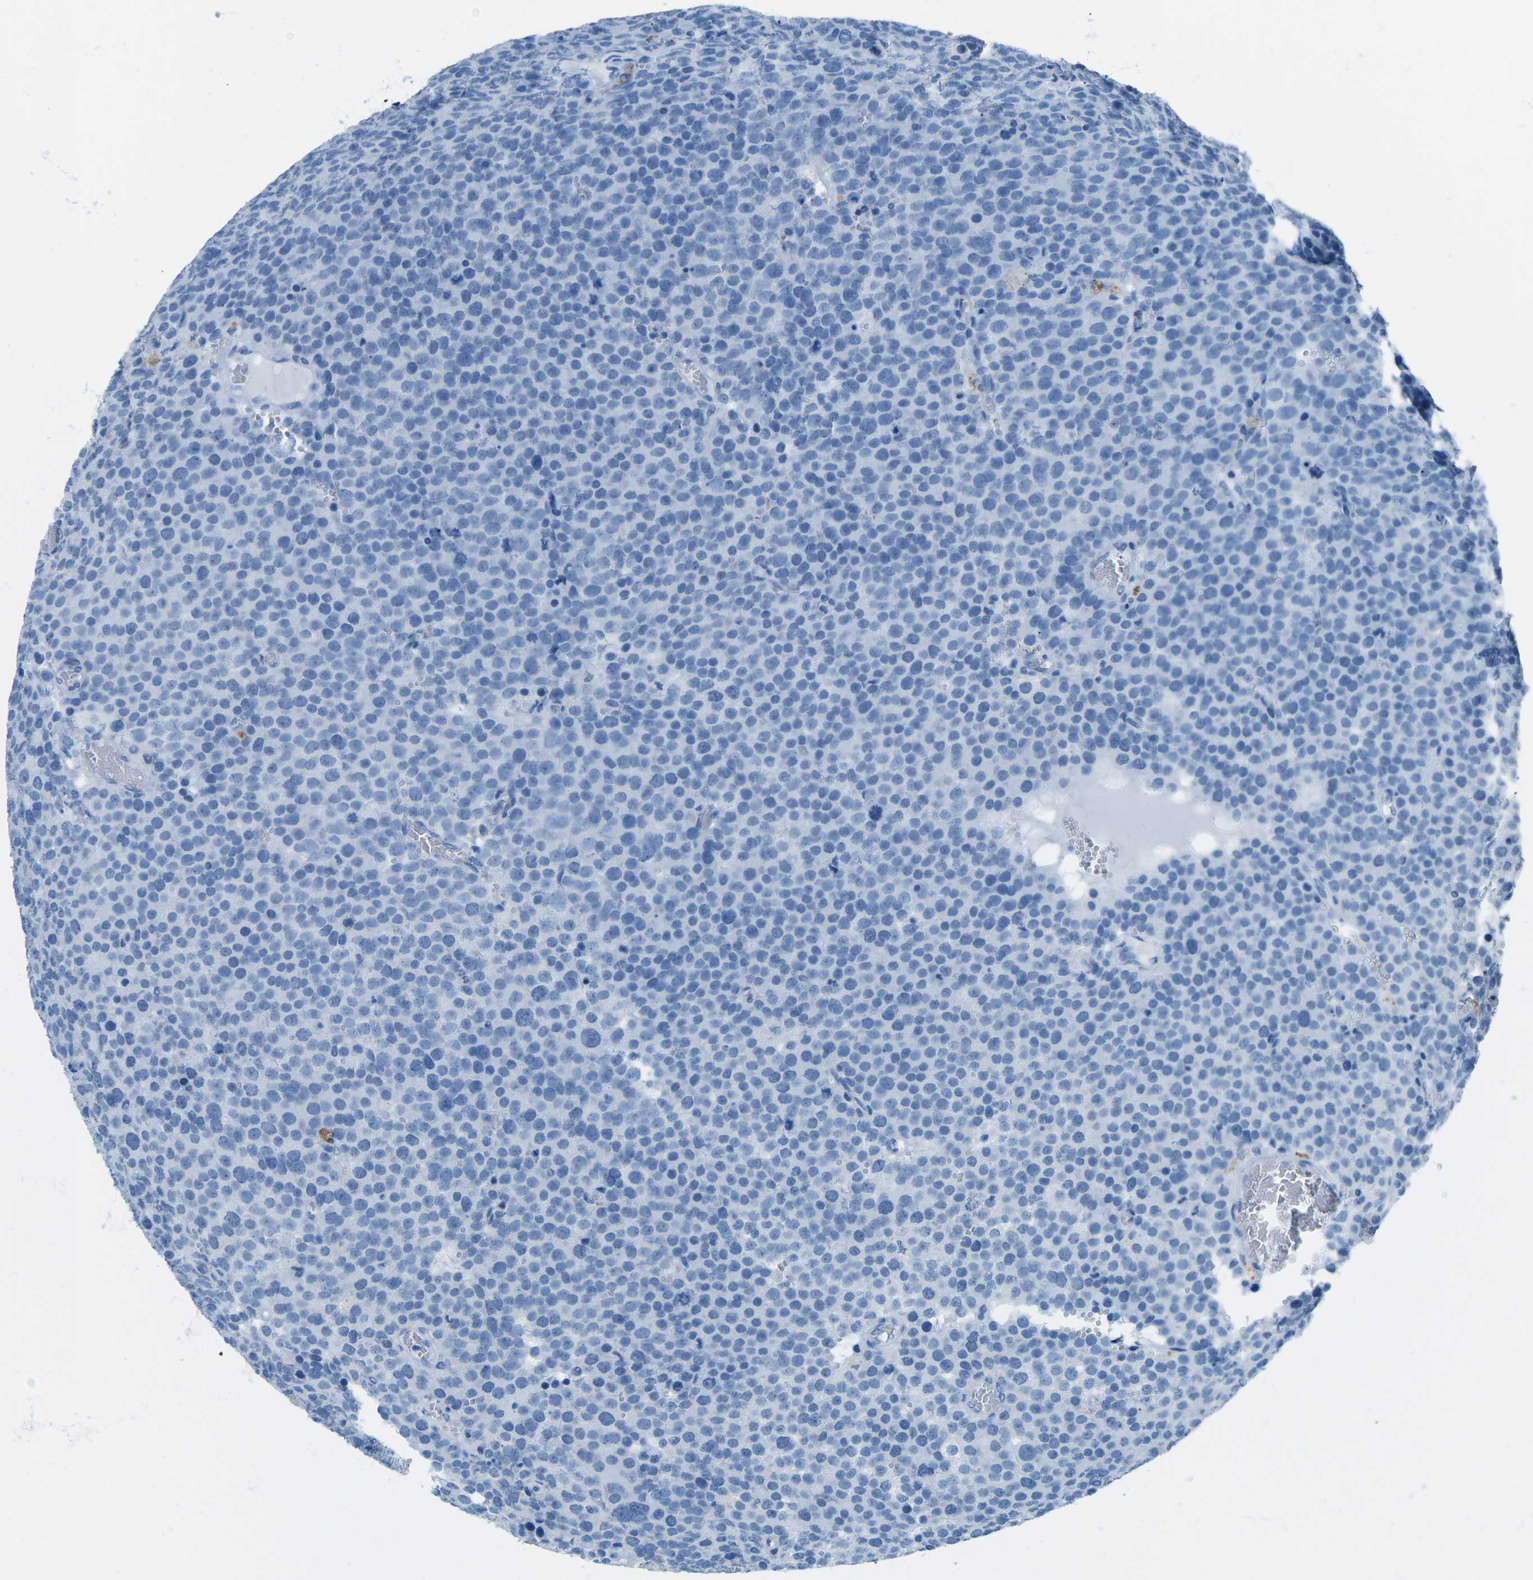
{"staining": {"intensity": "negative", "quantity": "none", "location": "none"}, "tissue": "testis cancer", "cell_type": "Tumor cells", "image_type": "cancer", "snomed": [{"axis": "morphology", "description": "Normal tissue, NOS"}, {"axis": "morphology", "description": "Seminoma, NOS"}, {"axis": "topography", "description": "Testis"}], "caption": "Immunohistochemistry of human testis seminoma demonstrates no staining in tumor cells.", "gene": "MYH8", "patient": {"sex": "male", "age": 71}}